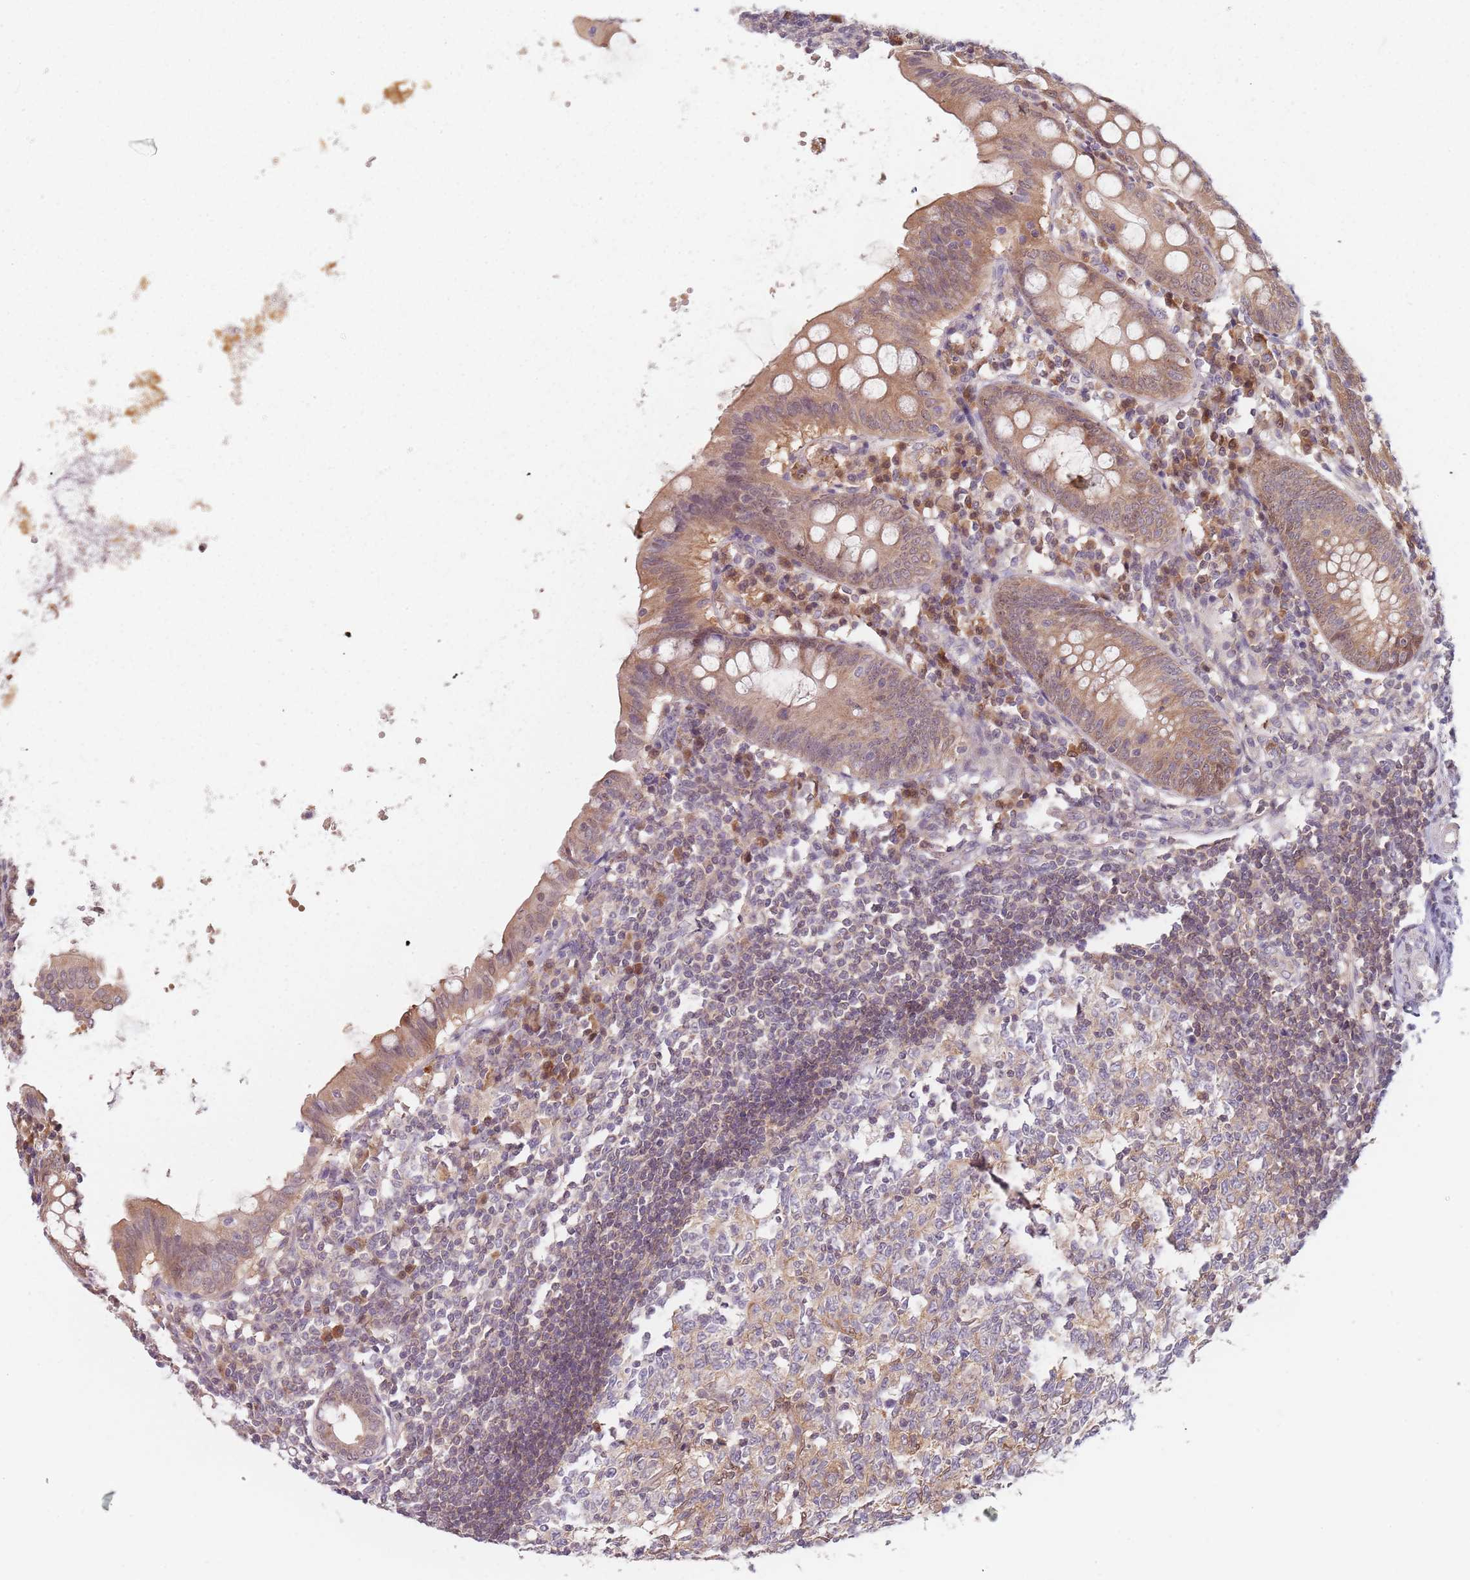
{"staining": {"intensity": "moderate", "quantity": ">75%", "location": "cytoplasmic/membranous,nuclear"}, "tissue": "appendix", "cell_type": "Glandular cells", "image_type": "normal", "snomed": [{"axis": "morphology", "description": "Normal tissue, NOS"}, {"axis": "topography", "description": "Appendix"}], "caption": "Immunohistochemical staining of normal appendix displays moderate cytoplasmic/membranous,nuclear protein staining in about >75% of glandular cells.", "gene": "NAXE", "patient": {"sex": "female", "age": 54}}